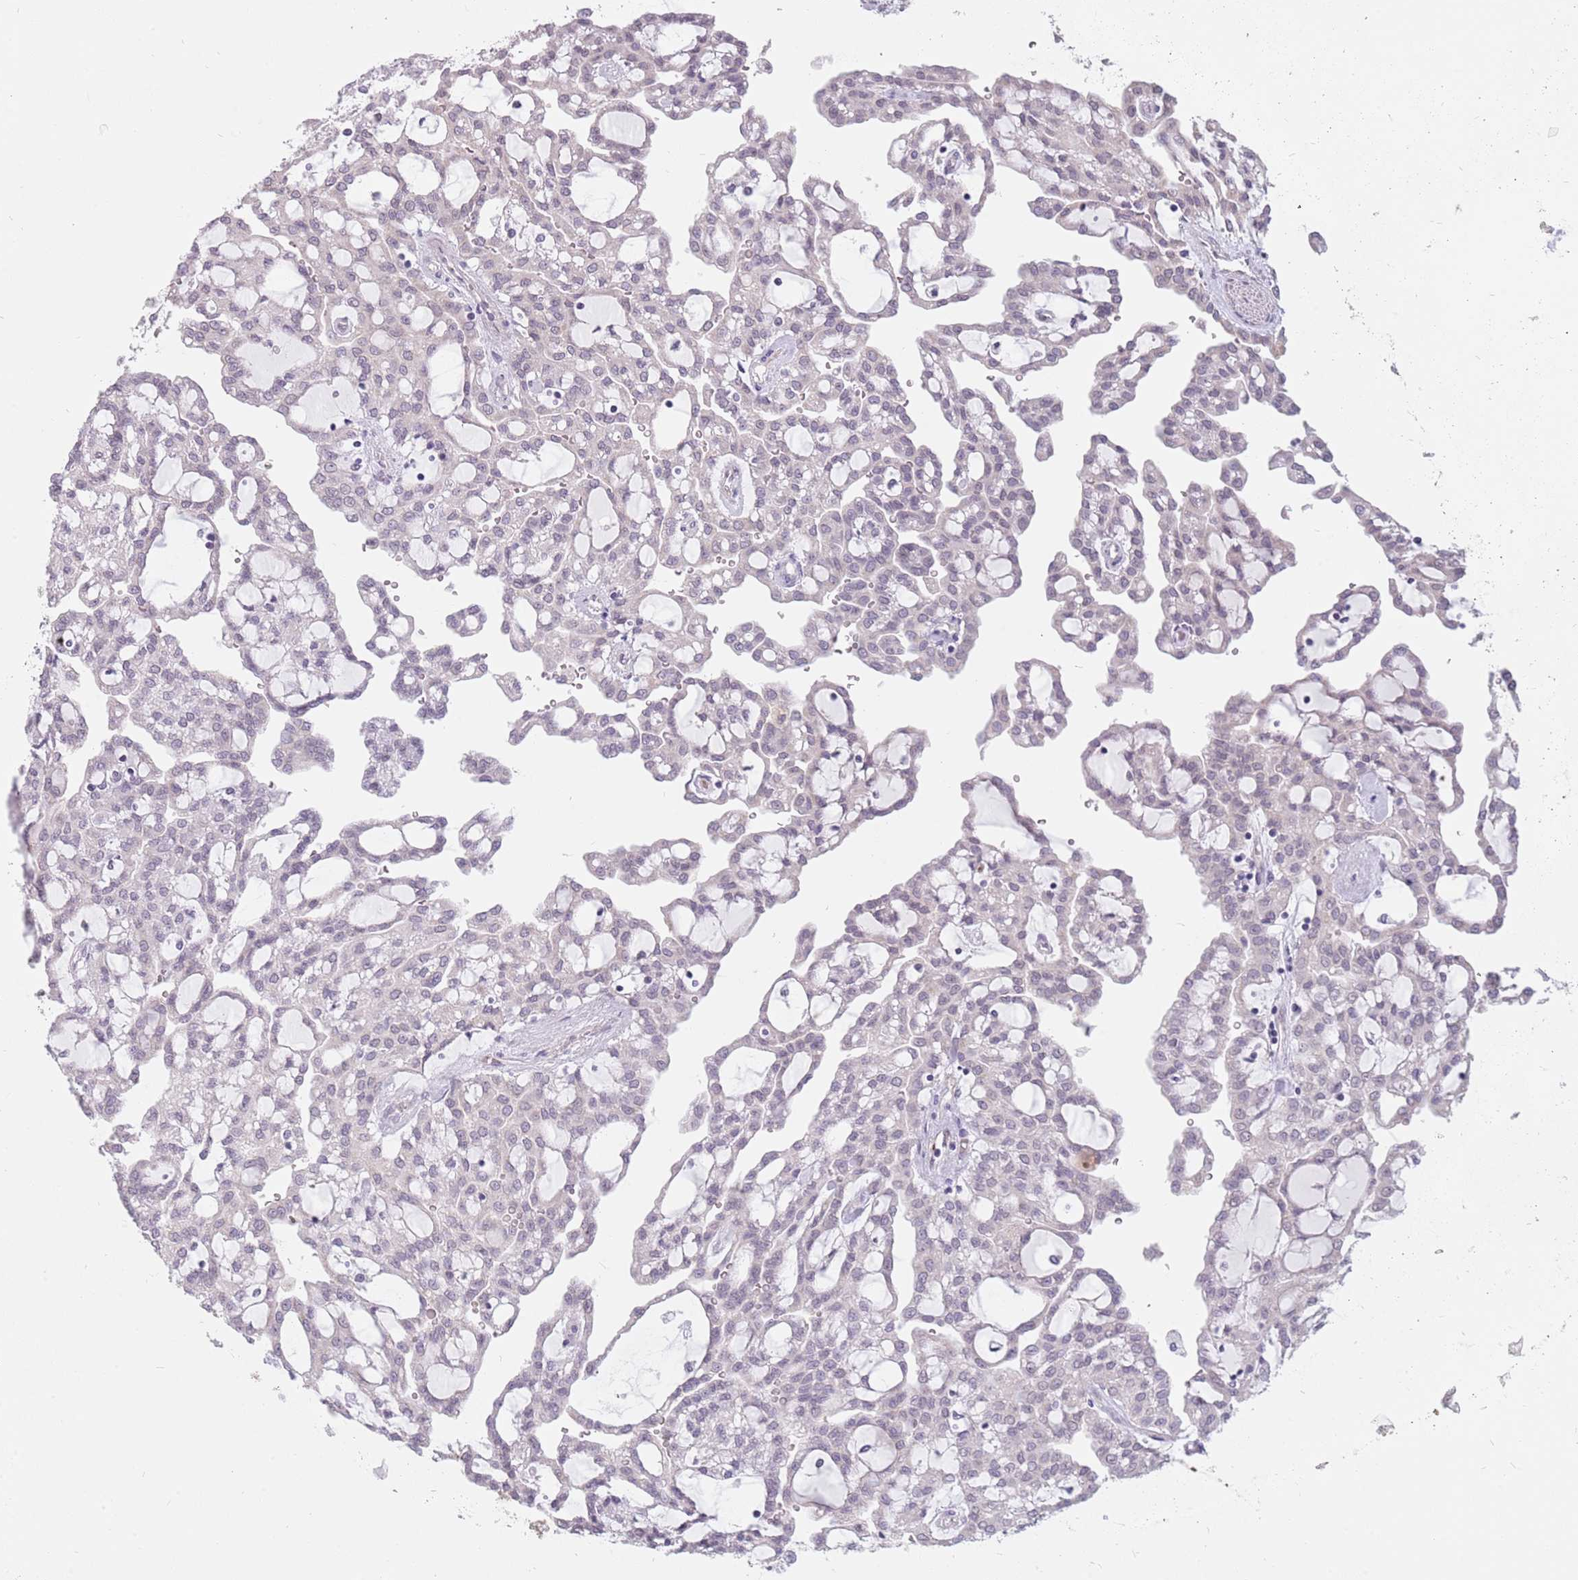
{"staining": {"intensity": "negative", "quantity": "none", "location": "none"}, "tissue": "renal cancer", "cell_type": "Tumor cells", "image_type": "cancer", "snomed": [{"axis": "morphology", "description": "Adenocarcinoma, NOS"}, {"axis": "topography", "description": "Kidney"}], "caption": "This is an immunohistochemistry (IHC) histopathology image of human renal cancer. There is no expression in tumor cells.", "gene": "ZNF574", "patient": {"sex": "male", "age": 63}}